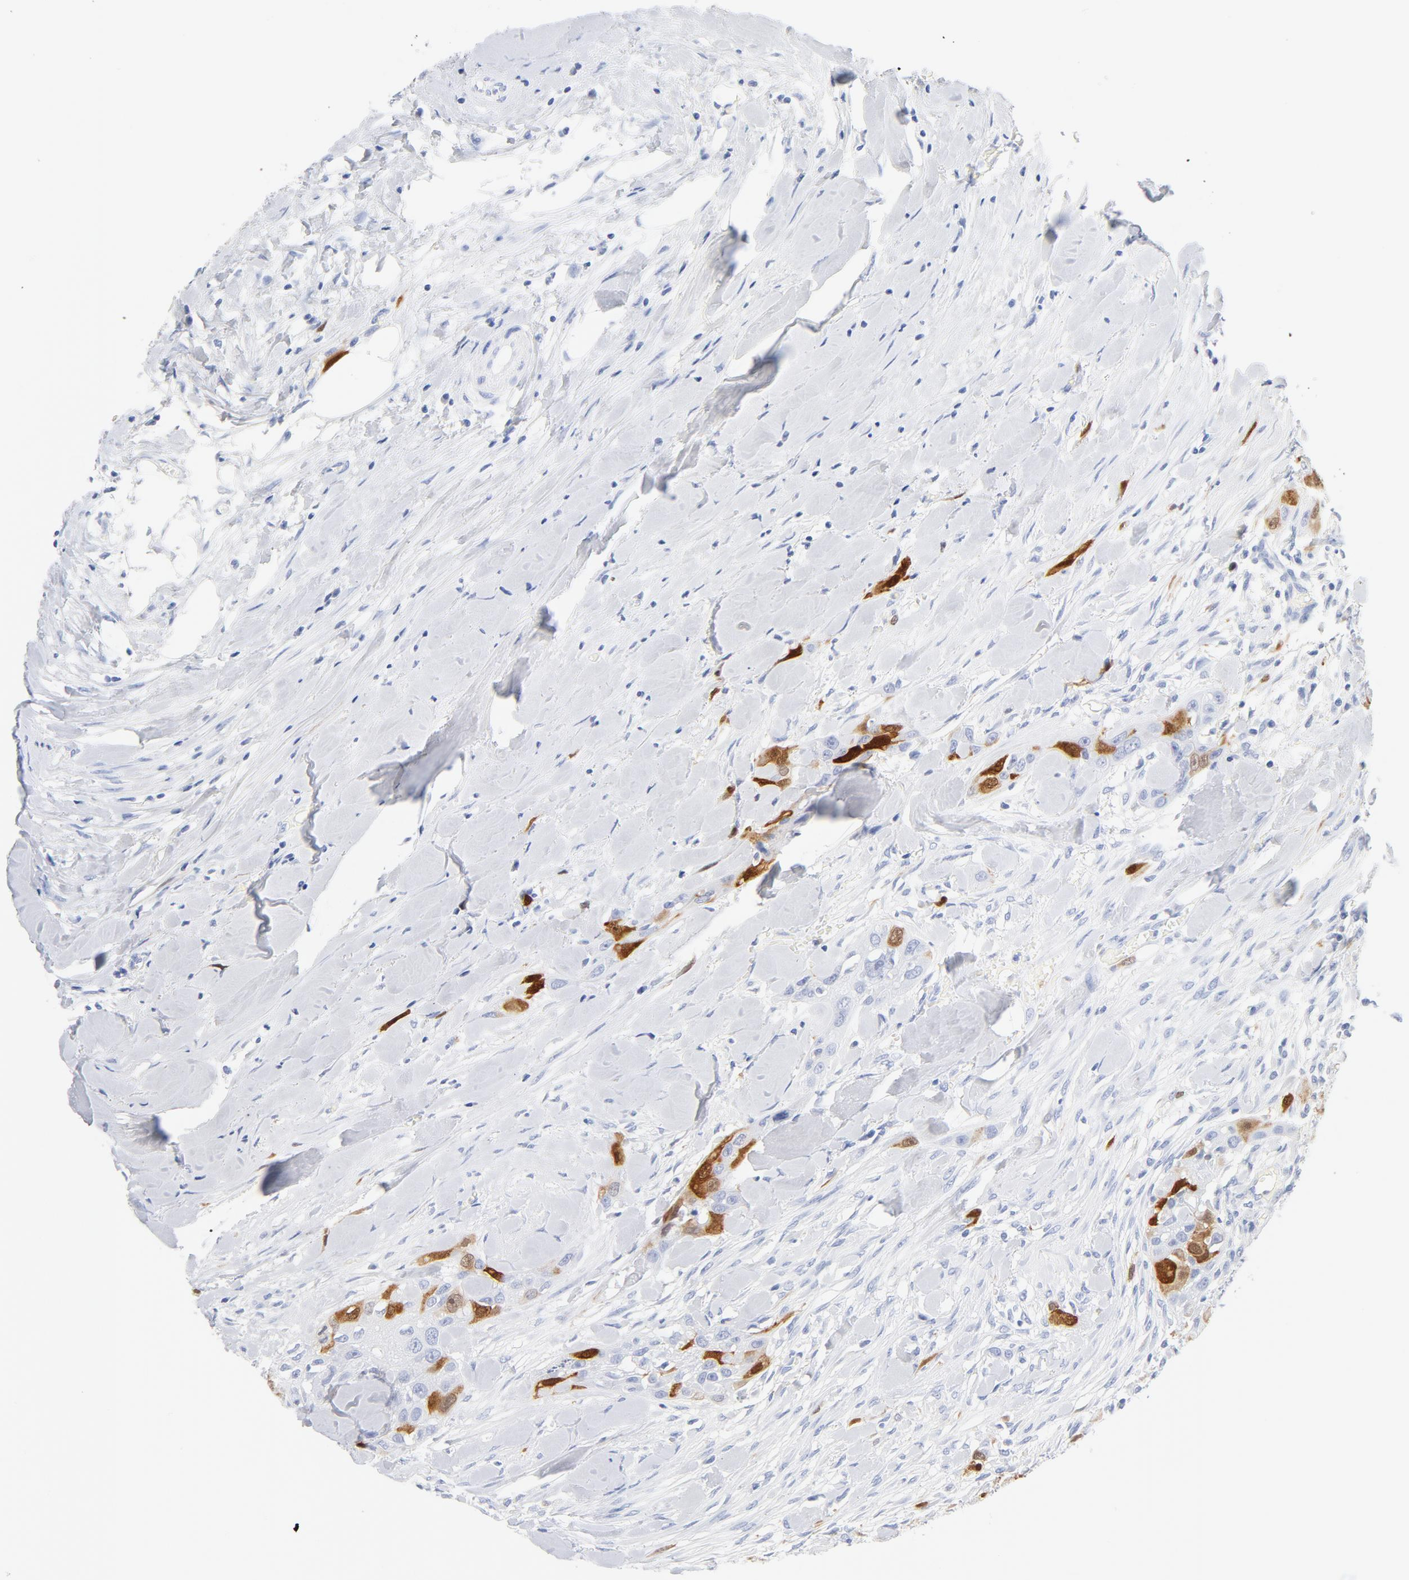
{"staining": {"intensity": "moderate", "quantity": "25%-75%", "location": "cytoplasmic/membranous,nuclear"}, "tissue": "head and neck cancer", "cell_type": "Tumor cells", "image_type": "cancer", "snomed": [{"axis": "morphology", "description": "Neoplasm, malignant, NOS"}, {"axis": "topography", "description": "Salivary gland"}, {"axis": "topography", "description": "Head-Neck"}], "caption": "A photomicrograph showing moderate cytoplasmic/membranous and nuclear positivity in approximately 25%-75% of tumor cells in head and neck cancer, as visualized by brown immunohistochemical staining.", "gene": "CDC20", "patient": {"sex": "male", "age": 43}}